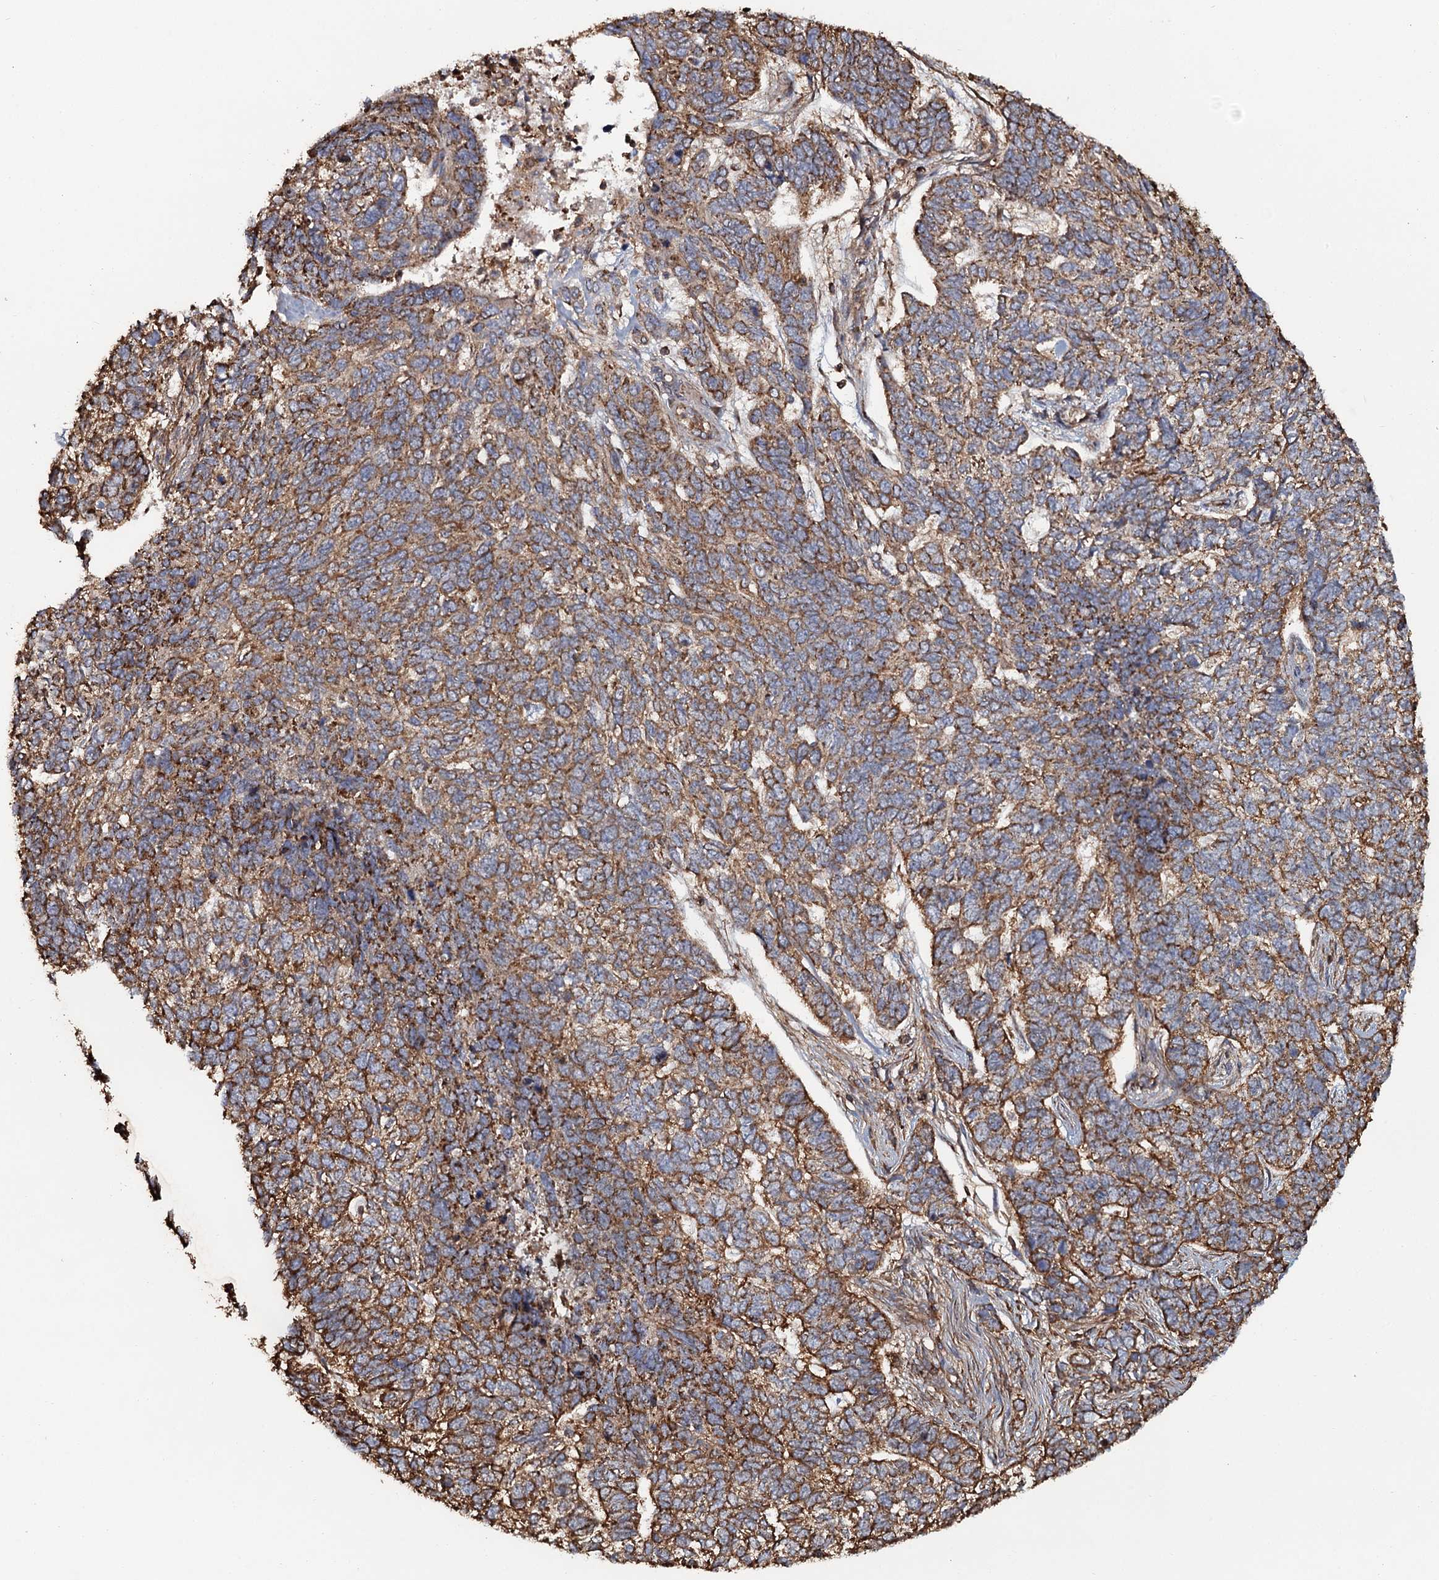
{"staining": {"intensity": "moderate", "quantity": ">75%", "location": "cytoplasmic/membranous"}, "tissue": "skin cancer", "cell_type": "Tumor cells", "image_type": "cancer", "snomed": [{"axis": "morphology", "description": "Basal cell carcinoma"}, {"axis": "topography", "description": "Skin"}], "caption": "Immunohistochemical staining of skin basal cell carcinoma reveals medium levels of moderate cytoplasmic/membranous expression in approximately >75% of tumor cells. Immunohistochemistry (ihc) stains the protein in brown and the nuclei are stained blue.", "gene": "VWA8", "patient": {"sex": "female", "age": 65}}